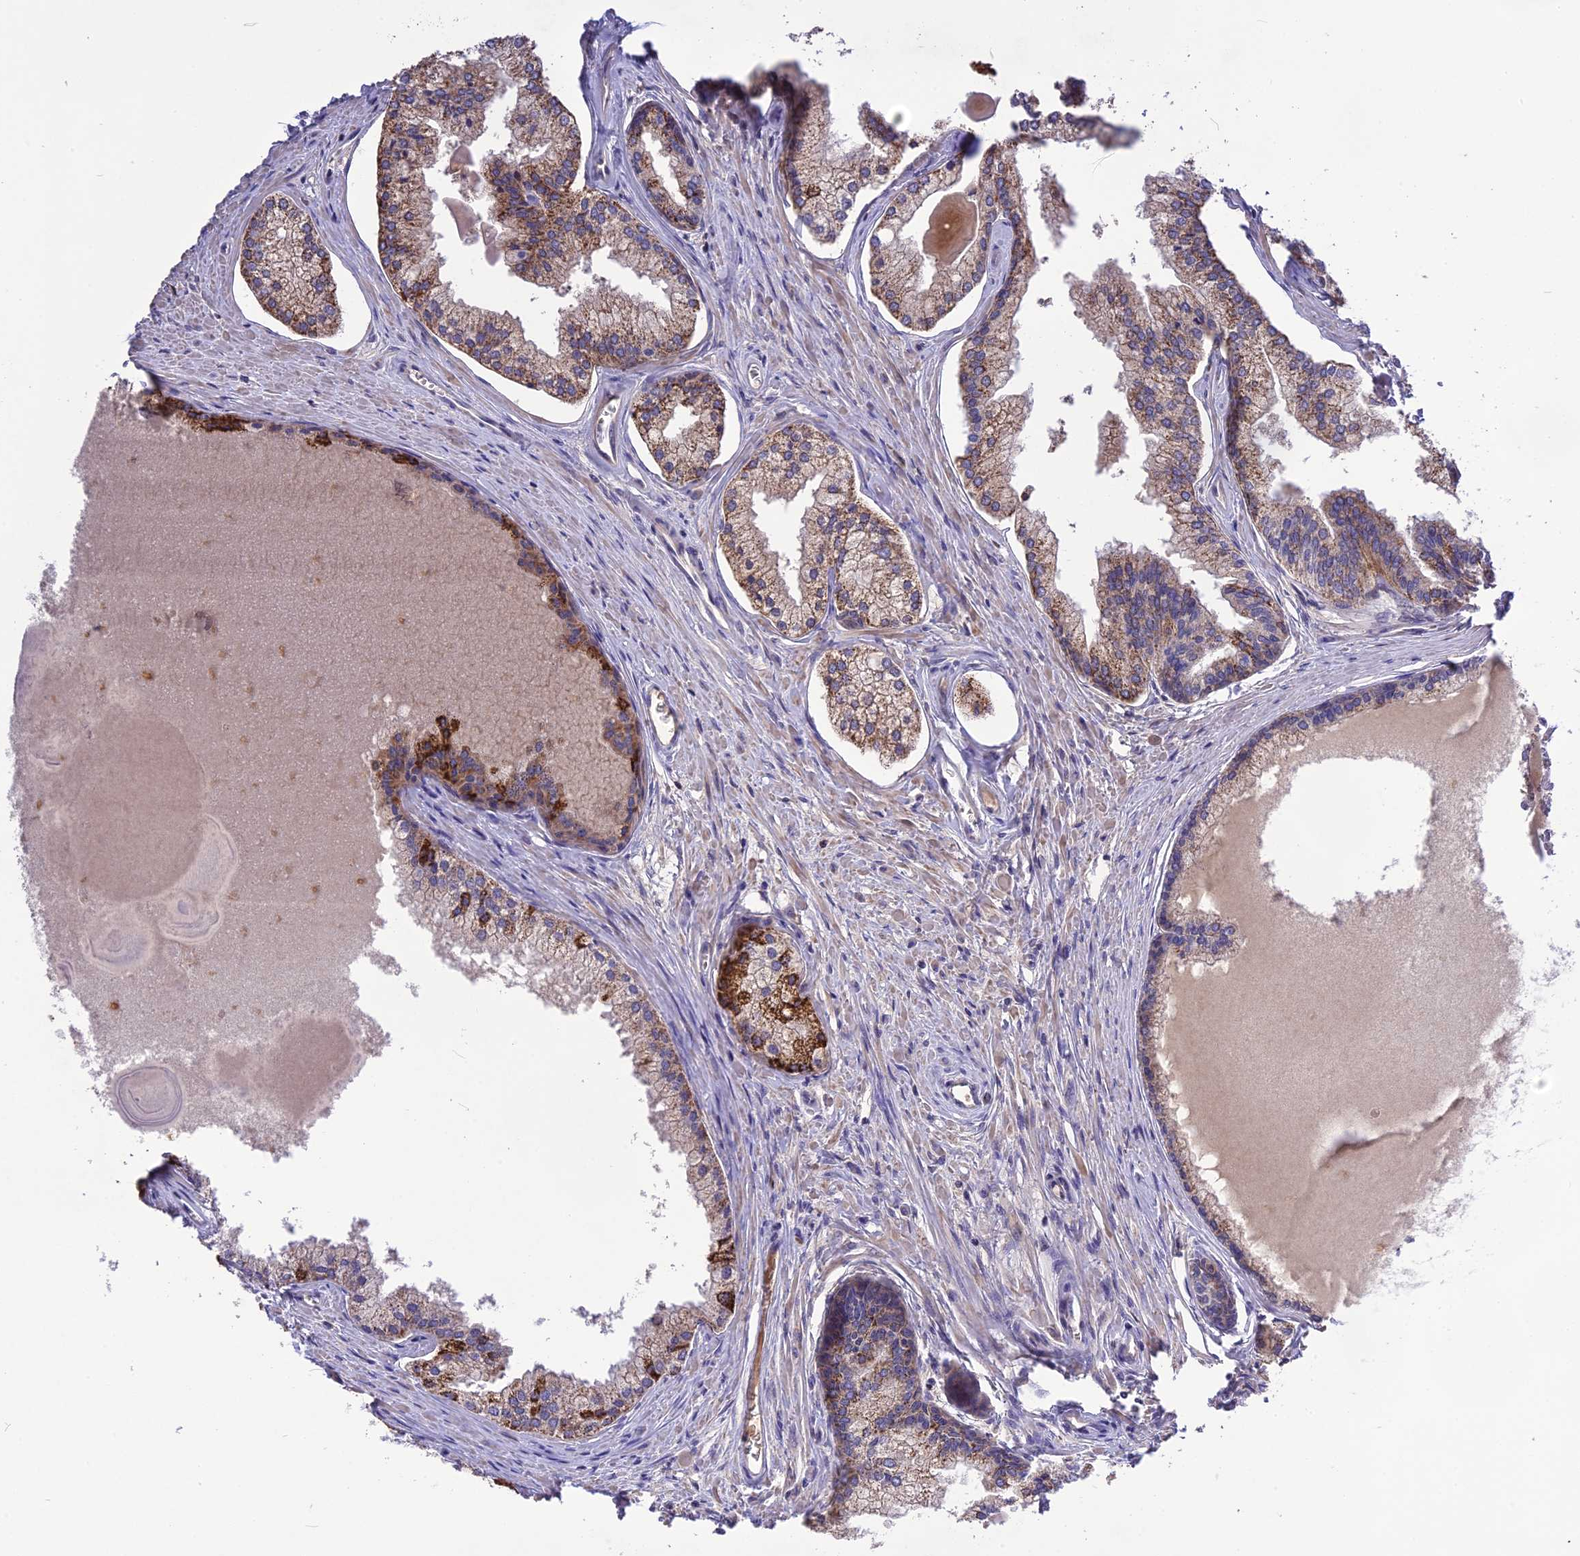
{"staining": {"intensity": "moderate", "quantity": ">75%", "location": "cytoplasmic/membranous"}, "tissue": "prostate cancer", "cell_type": "Tumor cells", "image_type": "cancer", "snomed": [{"axis": "morphology", "description": "Adenocarcinoma, High grade"}, {"axis": "topography", "description": "Prostate"}], "caption": "The histopathology image shows immunohistochemical staining of prostate high-grade adenocarcinoma. There is moderate cytoplasmic/membranous positivity is identified in about >75% of tumor cells. (brown staining indicates protein expression, while blue staining denotes nuclei).", "gene": "NUDT8", "patient": {"sex": "male", "age": 68}}